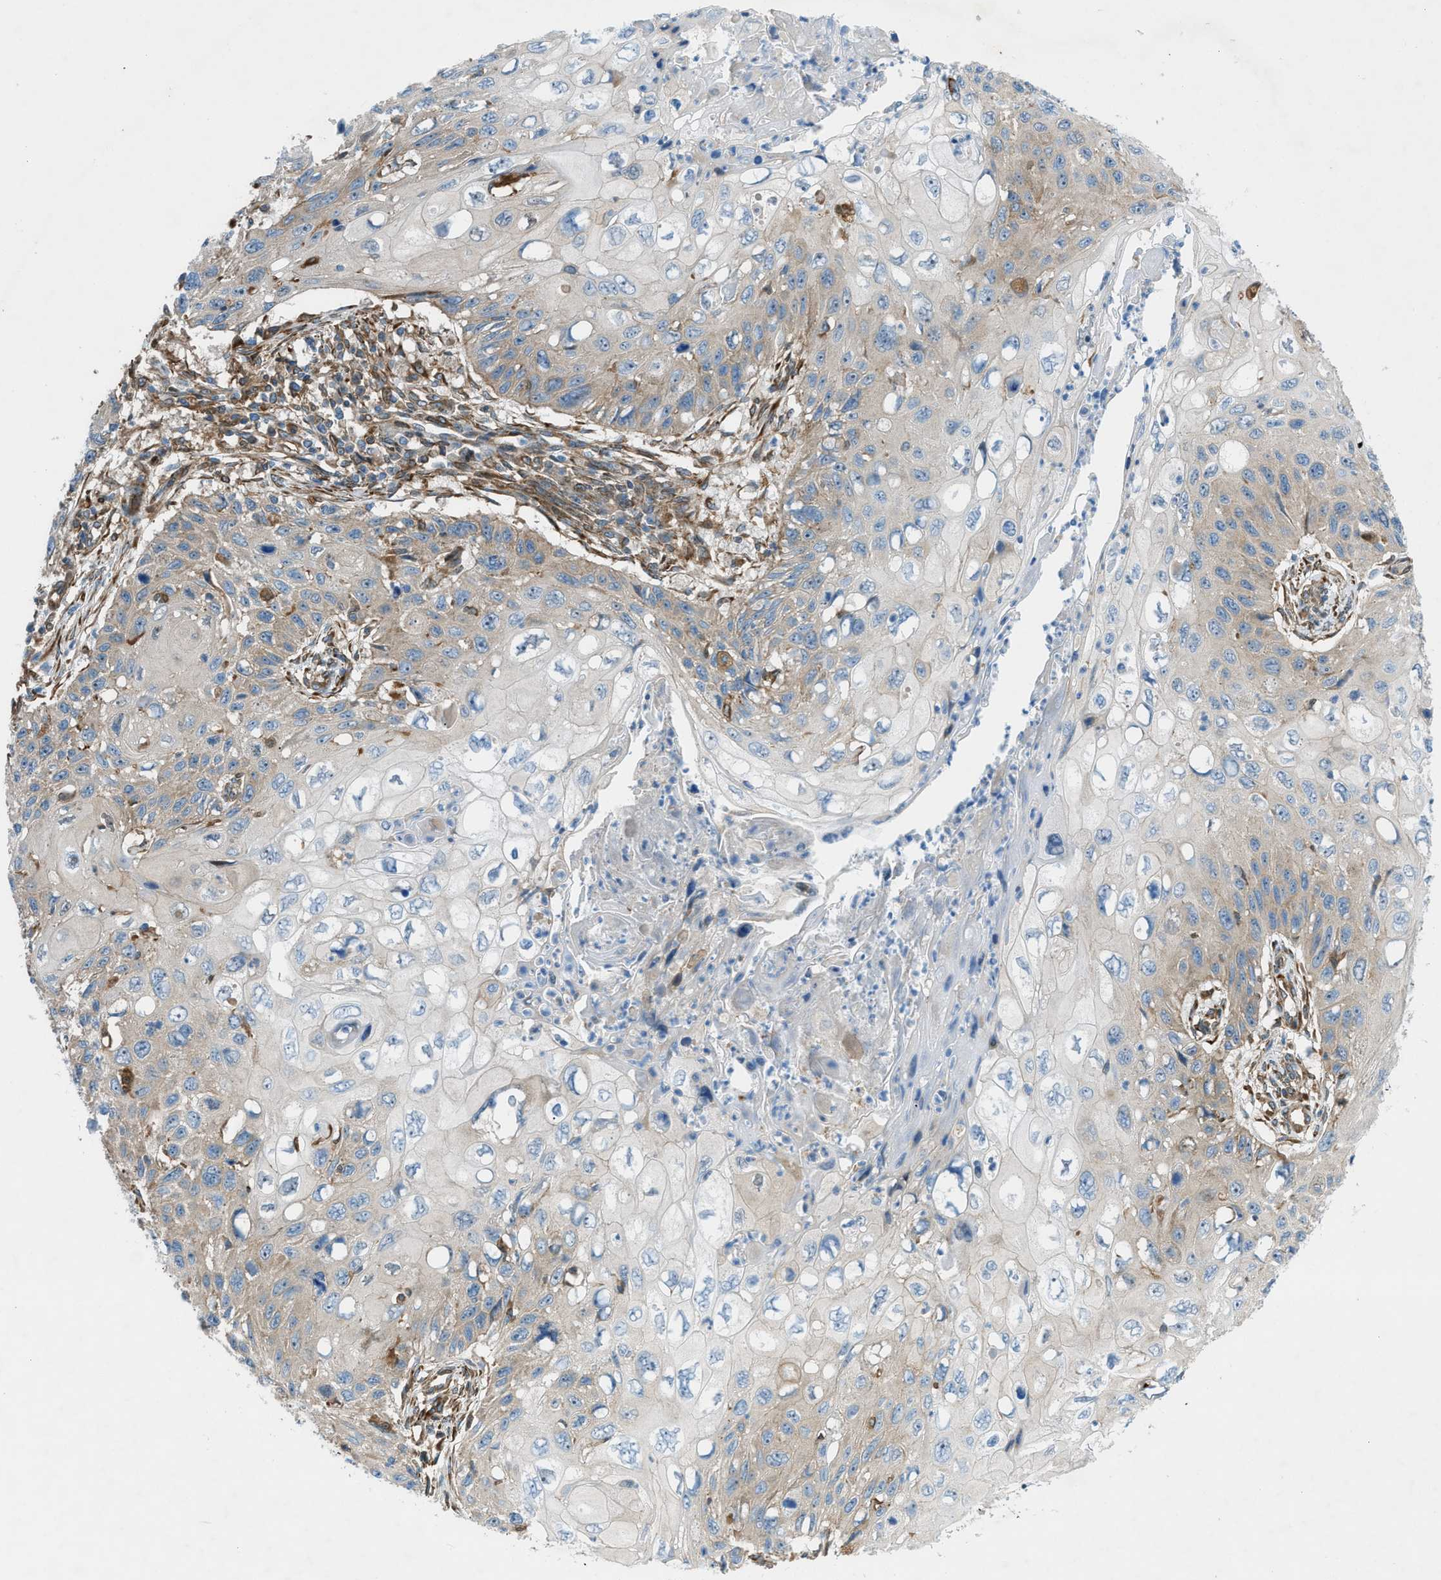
{"staining": {"intensity": "weak", "quantity": "25%-75%", "location": "cytoplasmic/membranous"}, "tissue": "cervical cancer", "cell_type": "Tumor cells", "image_type": "cancer", "snomed": [{"axis": "morphology", "description": "Squamous cell carcinoma, NOS"}, {"axis": "topography", "description": "Cervix"}], "caption": "Protein expression by immunohistochemistry displays weak cytoplasmic/membranous positivity in approximately 25%-75% of tumor cells in cervical cancer.", "gene": "DMAC1", "patient": {"sex": "female", "age": 70}}